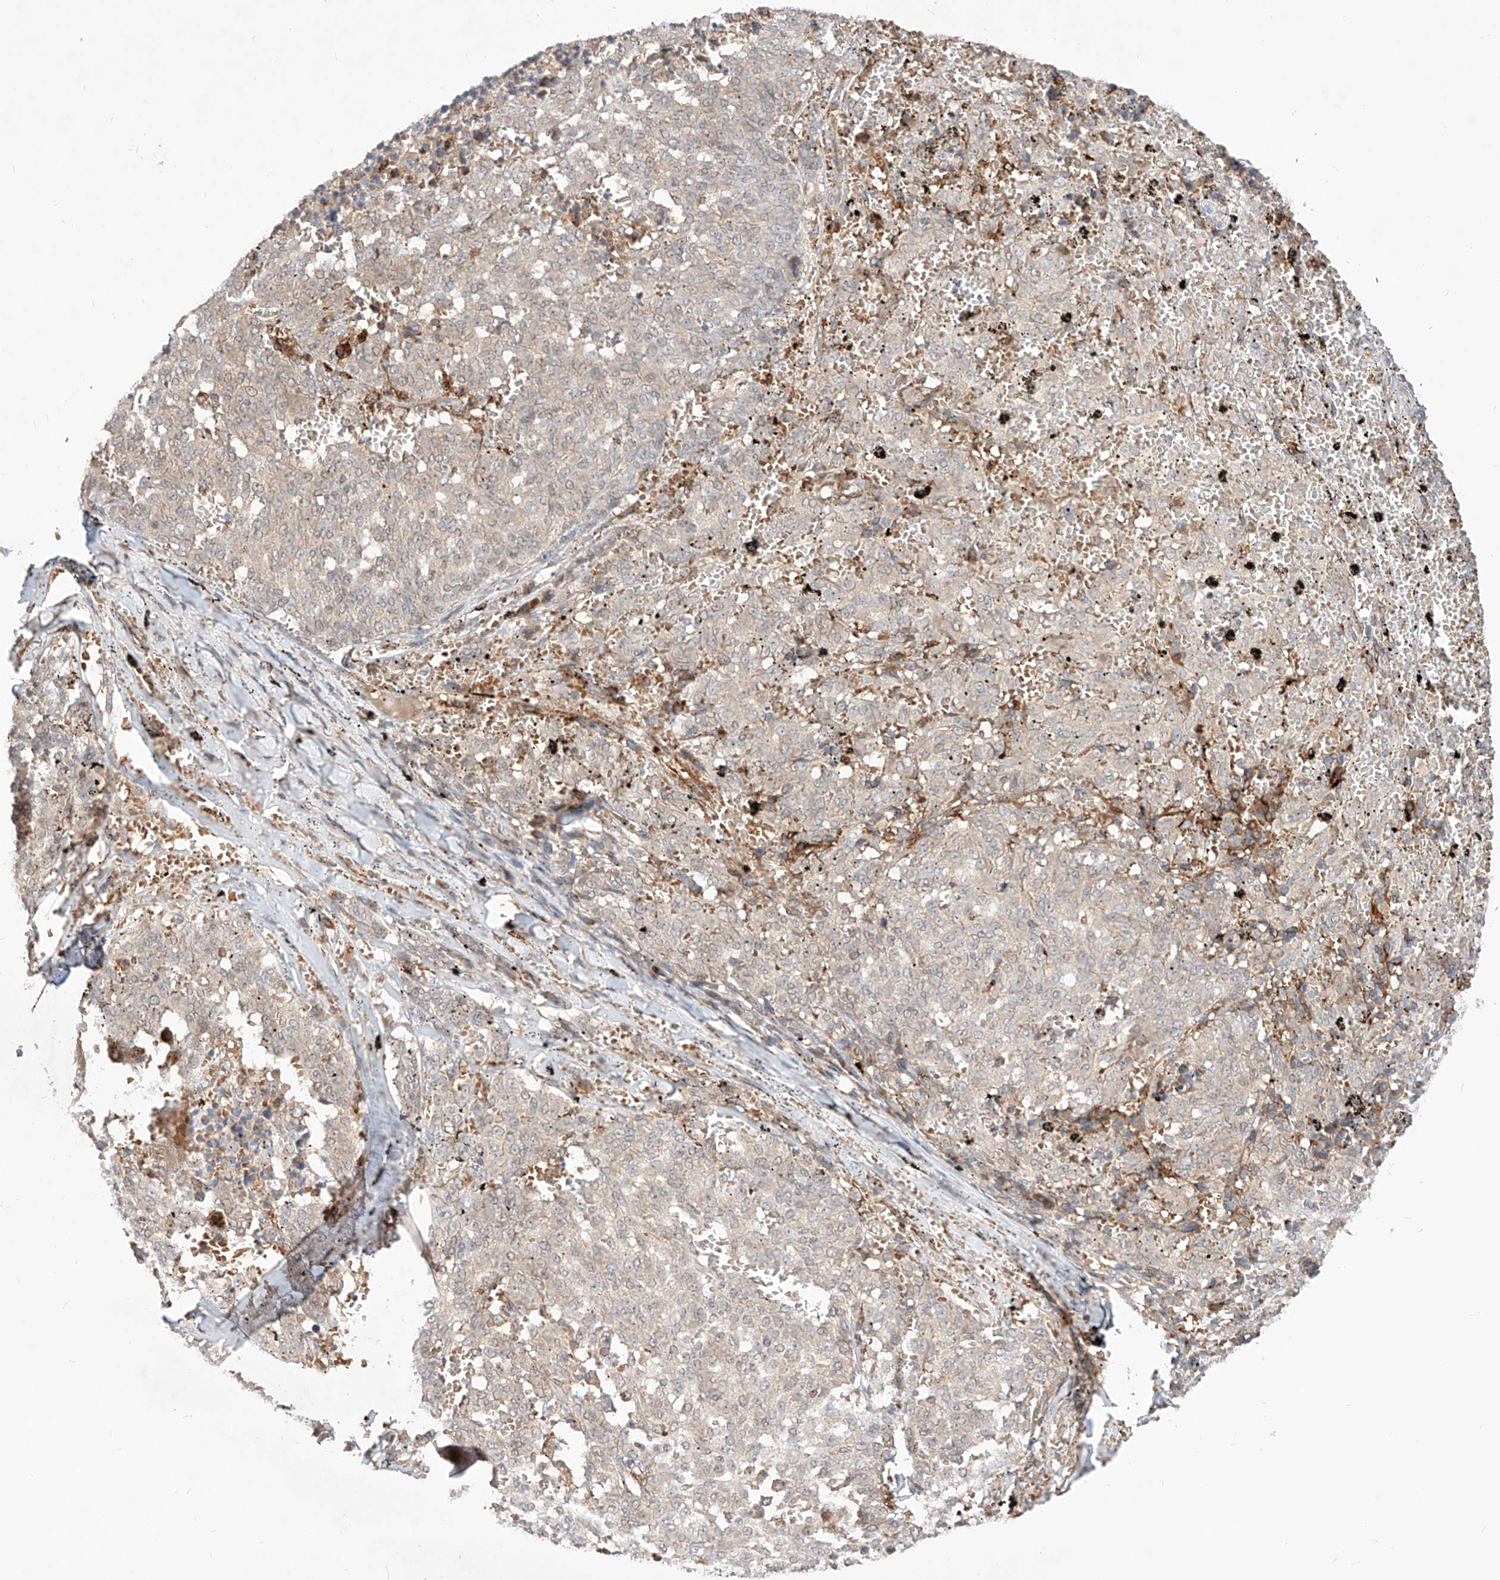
{"staining": {"intensity": "weak", "quantity": "<25%", "location": "cytoplasmic/membranous,nuclear"}, "tissue": "melanoma", "cell_type": "Tumor cells", "image_type": "cancer", "snomed": [{"axis": "morphology", "description": "Malignant melanoma, NOS"}, {"axis": "topography", "description": "Skin"}], "caption": "DAB (3,3'-diaminobenzidine) immunohistochemical staining of malignant melanoma demonstrates no significant expression in tumor cells.", "gene": "TSNAX", "patient": {"sex": "female", "age": 72}}